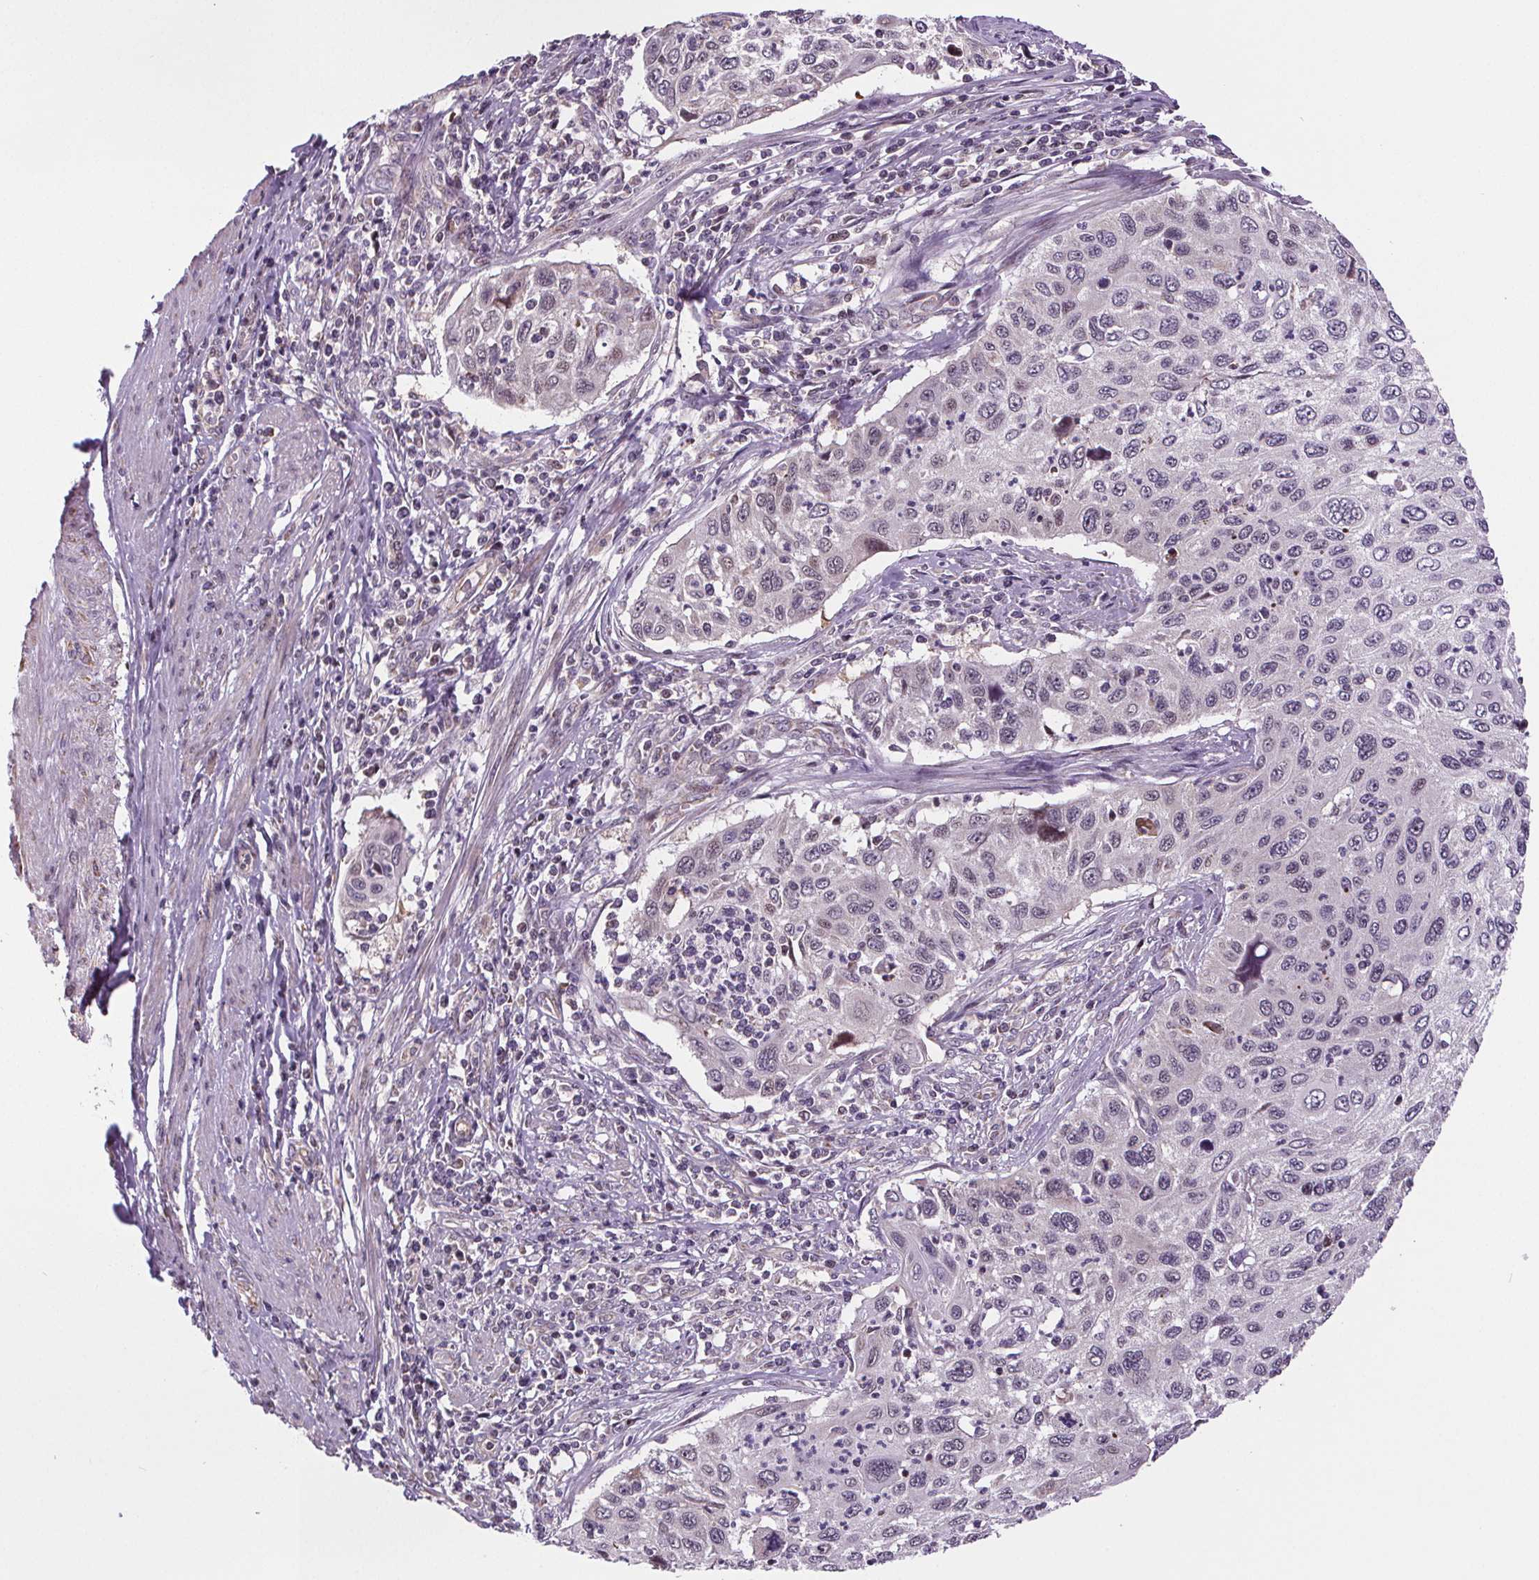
{"staining": {"intensity": "negative", "quantity": "none", "location": "none"}, "tissue": "cervical cancer", "cell_type": "Tumor cells", "image_type": "cancer", "snomed": [{"axis": "morphology", "description": "Squamous cell carcinoma, NOS"}, {"axis": "topography", "description": "Cervix"}], "caption": "A high-resolution micrograph shows IHC staining of cervical squamous cell carcinoma, which demonstrates no significant staining in tumor cells.", "gene": "SUCLA2", "patient": {"sex": "female", "age": 70}}